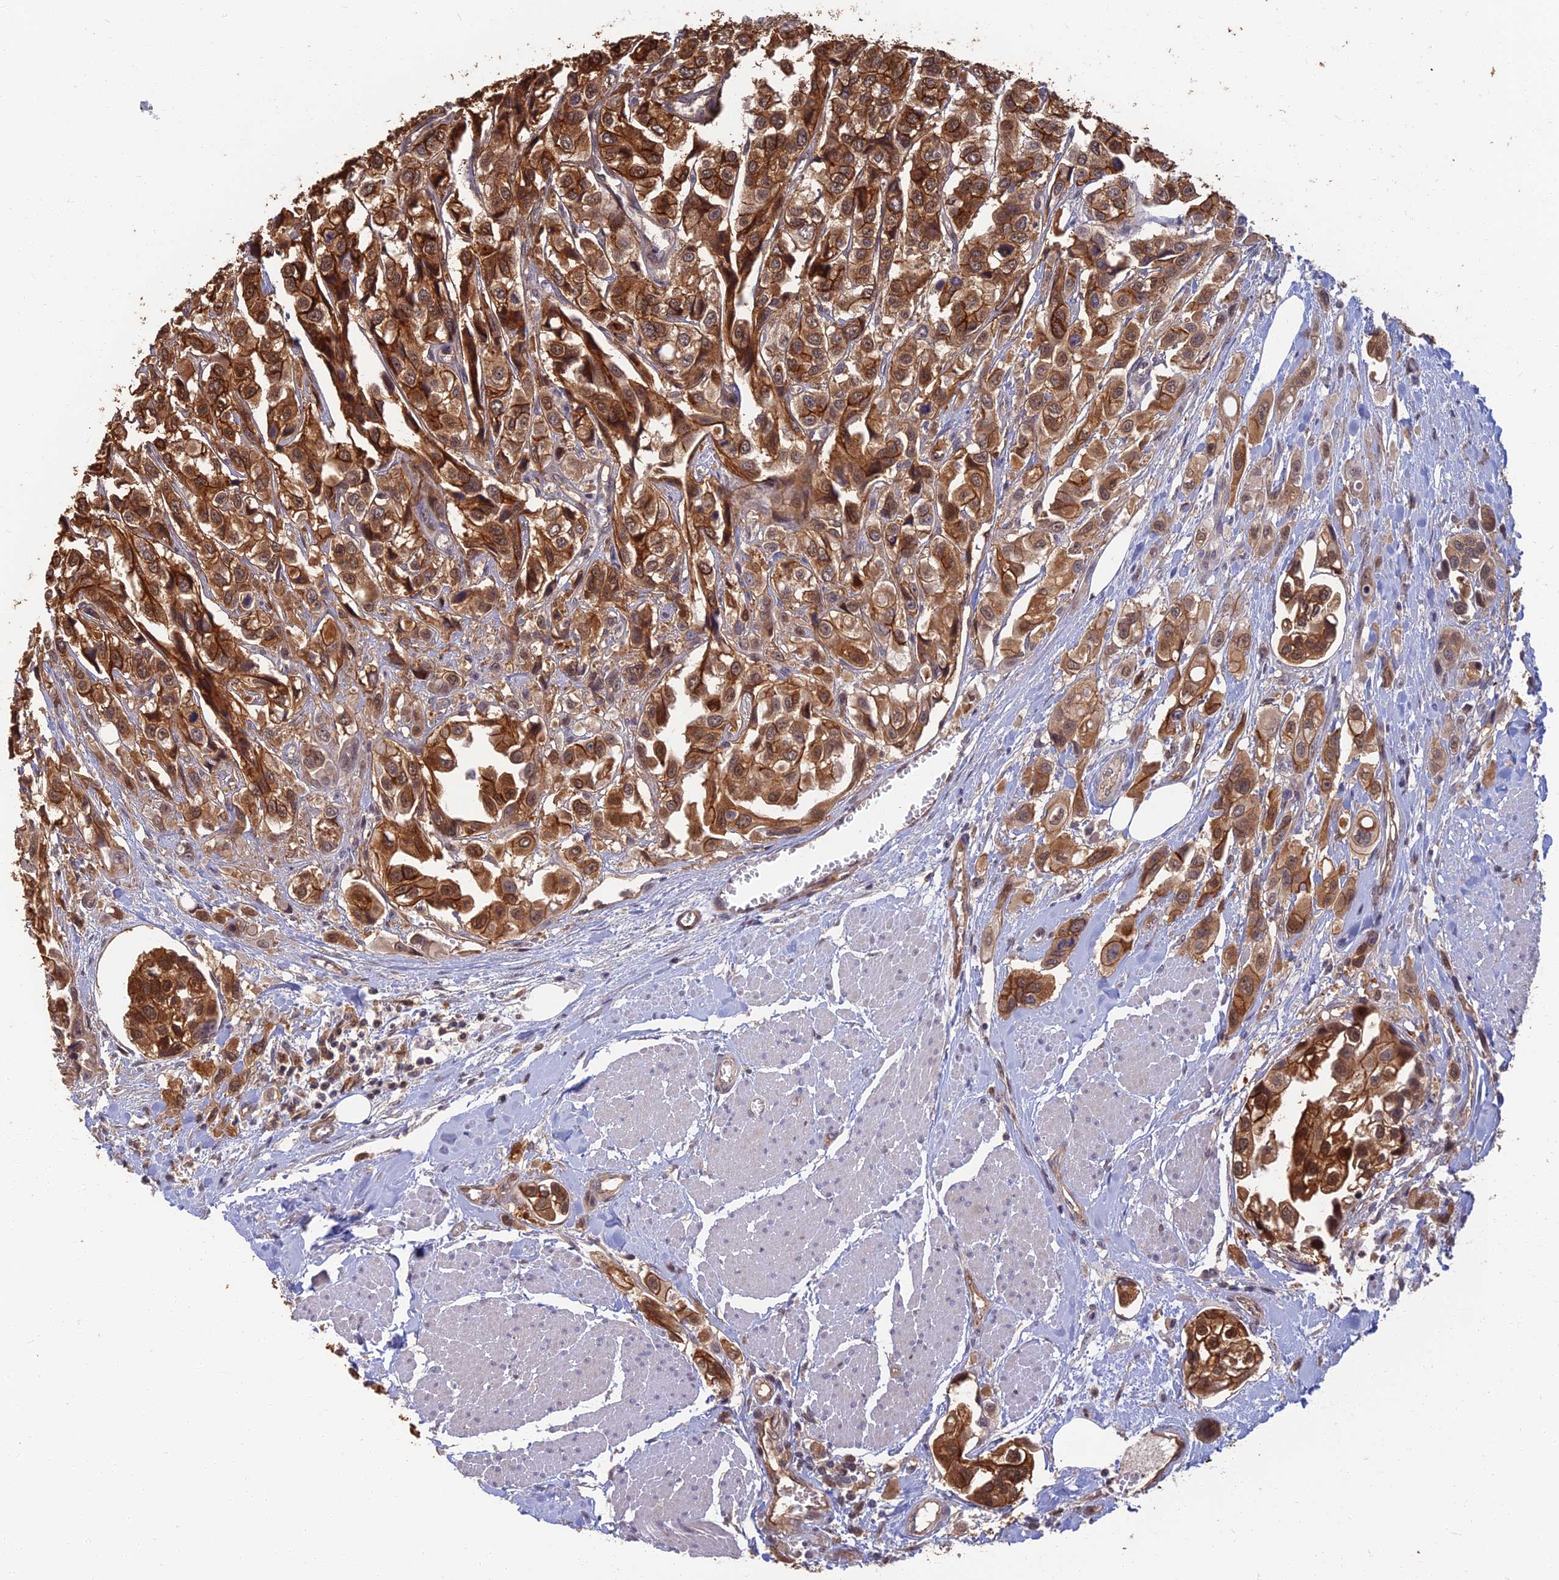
{"staining": {"intensity": "strong", "quantity": ">75%", "location": "cytoplasmic/membranous"}, "tissue": "urothelial cancer", "cell_type": "Tumor cells", "image_type": "cancer", "snomed": [{"axis": "morphology", "description": "Urothelial carcinoma, High grade"}, {"axis": "topography", "description": "Urinary bladder"}], "caption": "This histopathology image shows IHC staining of urothelial cancer, with high strong cytoplasmic/membranous expression in about >75% of tumor cells.", "gene": "LRRN3", "patient": {"sex": "male", "age": 67}}